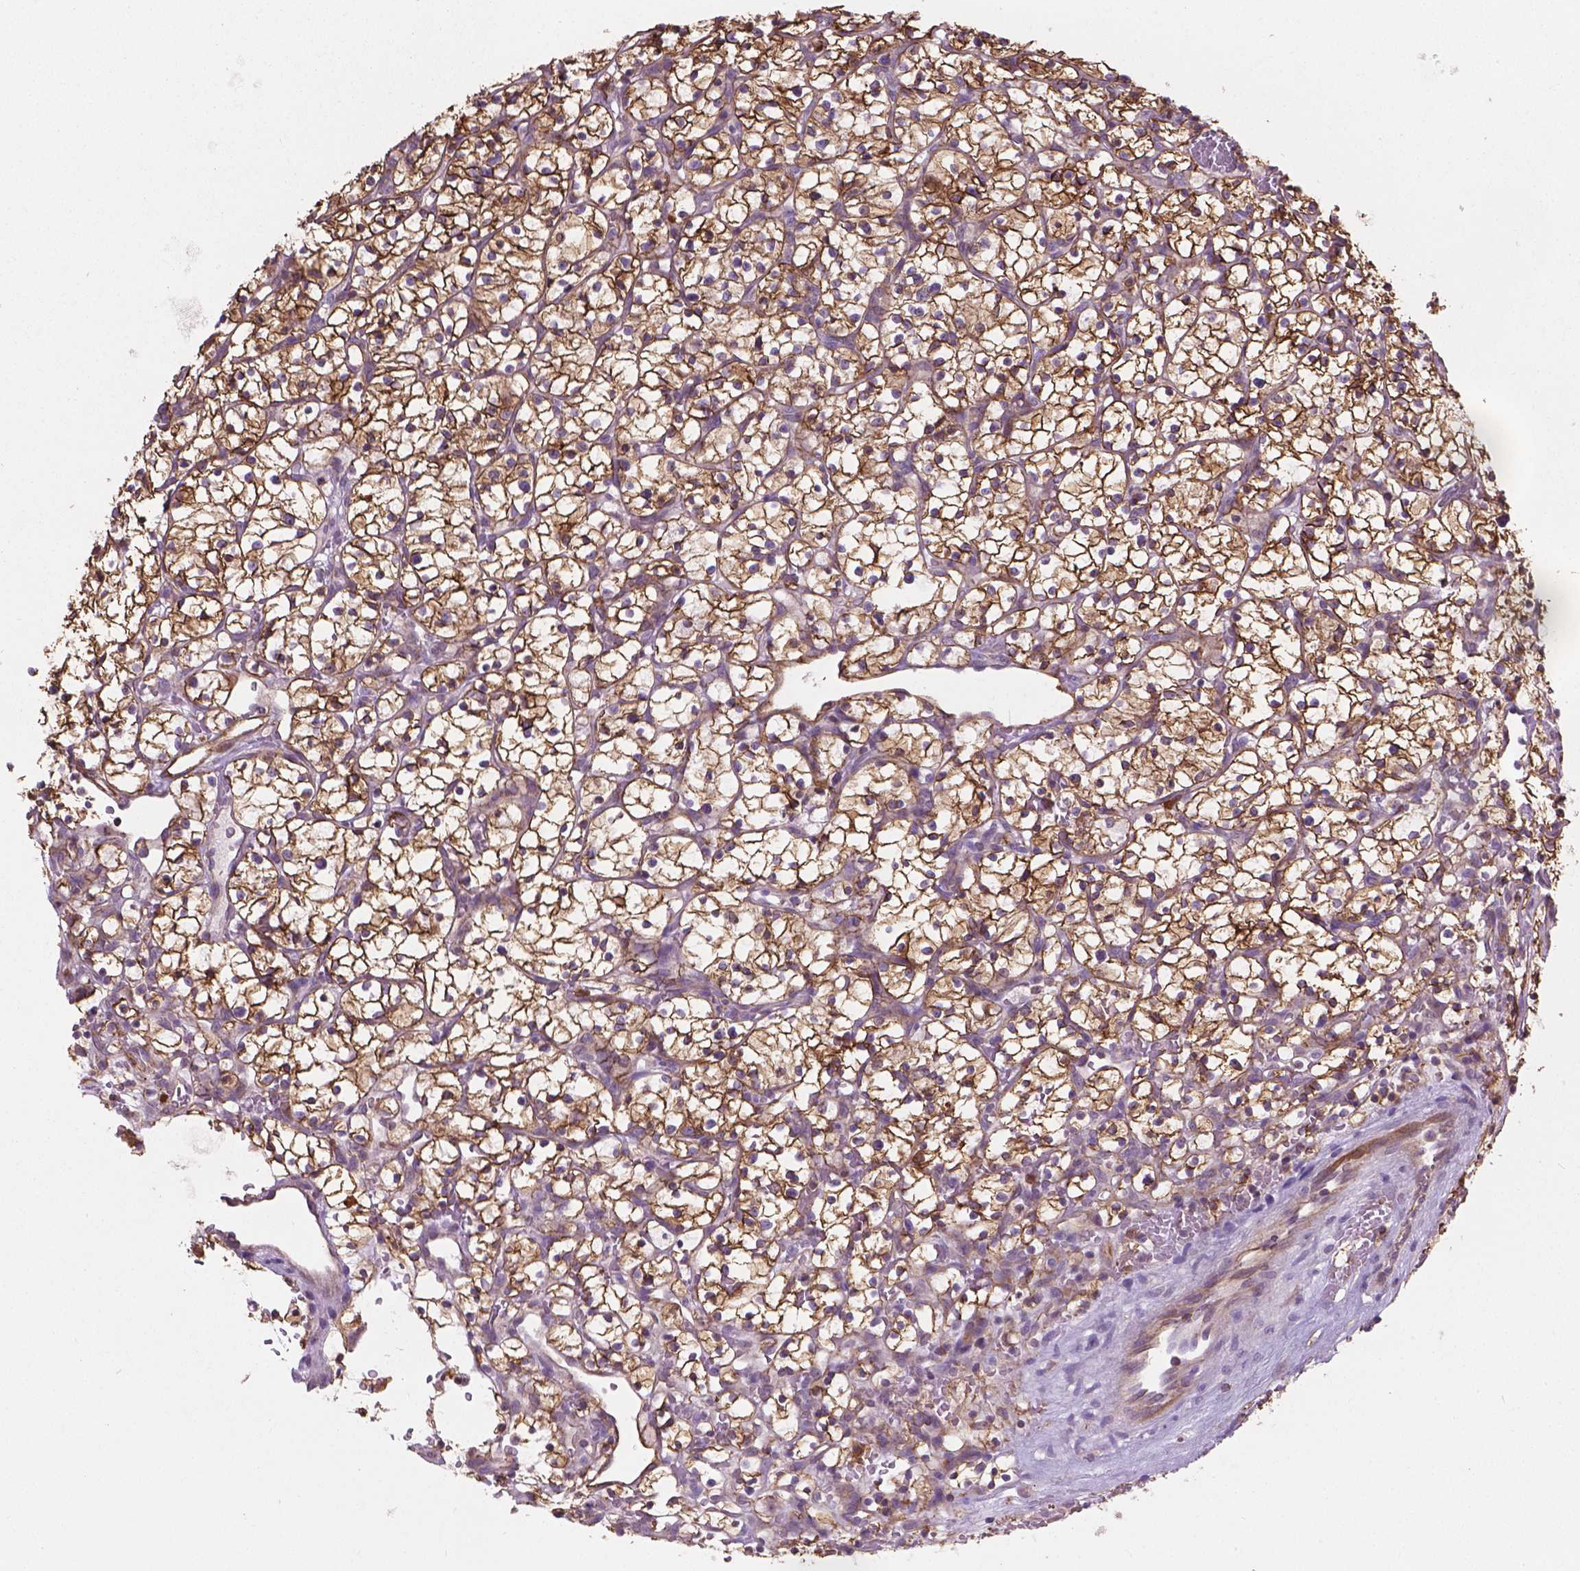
{"staining": {"intensity": "moderate", "quantity": ">75%", "location": "cytoplasmic/membranous"}, "tissue": "renal cancer", "cell_type": "Tumor cells", "image_type": "cancer", "snomed": [{"axis": "morphology", "description": "Adenocarcinoma, NOS"}, {"axis": "topography", "description": "Kidney"}], "caption": "Immunohistochemistry of adenocarcinoma (renal) demonstrates medium levels of moderate cytoplasmic/membranous staining in about >75% of tumor cells. The protein is stained brown, and the nuclei are stained in blue (DAB (3,3'-diaminobenzidine) IHC with brightfield microscopy, high magnification).", "gene": "TCAF1", "patient": {"sex": "female", "age": 64}}